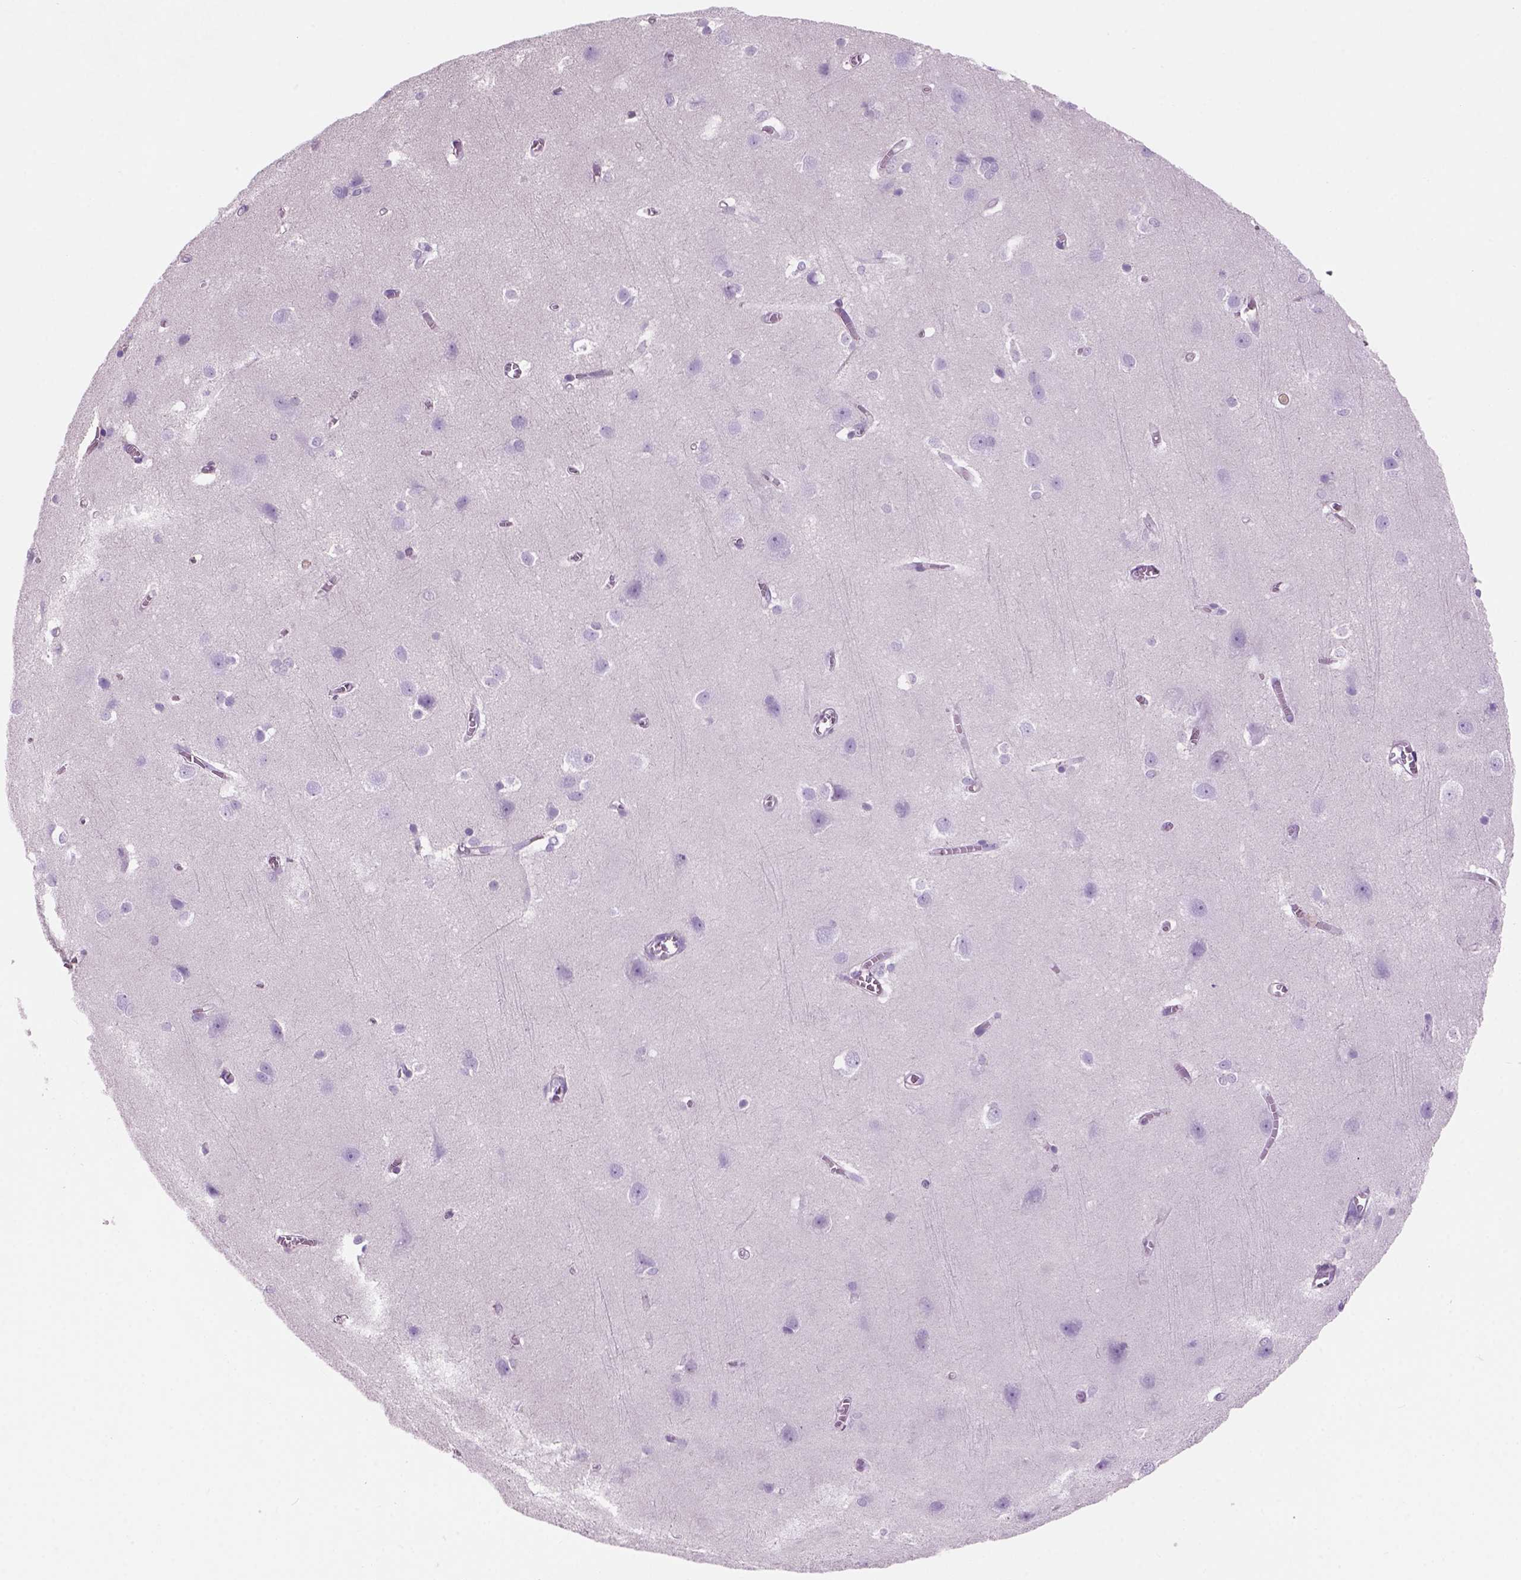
{"staining": {"intensity": "negative", "quantity": "none", "location": "none"}, "tissue": "cerebral cortex", "cell_type": "Endothelial cells", "image_type": "normal", "snomed": [{"axis": "morphology", "description": "Normal tissue, NOS"}, {"axis": "topography", "description": "Cerebral cortex"}], "caption": "An immunohistochemistry micrograph of normal cerebral cortex is shown. There is no staining in endothelial cells of cerebral cortex.", "gene": "CD84", "patient": {"sex": "male", "age": 37}}